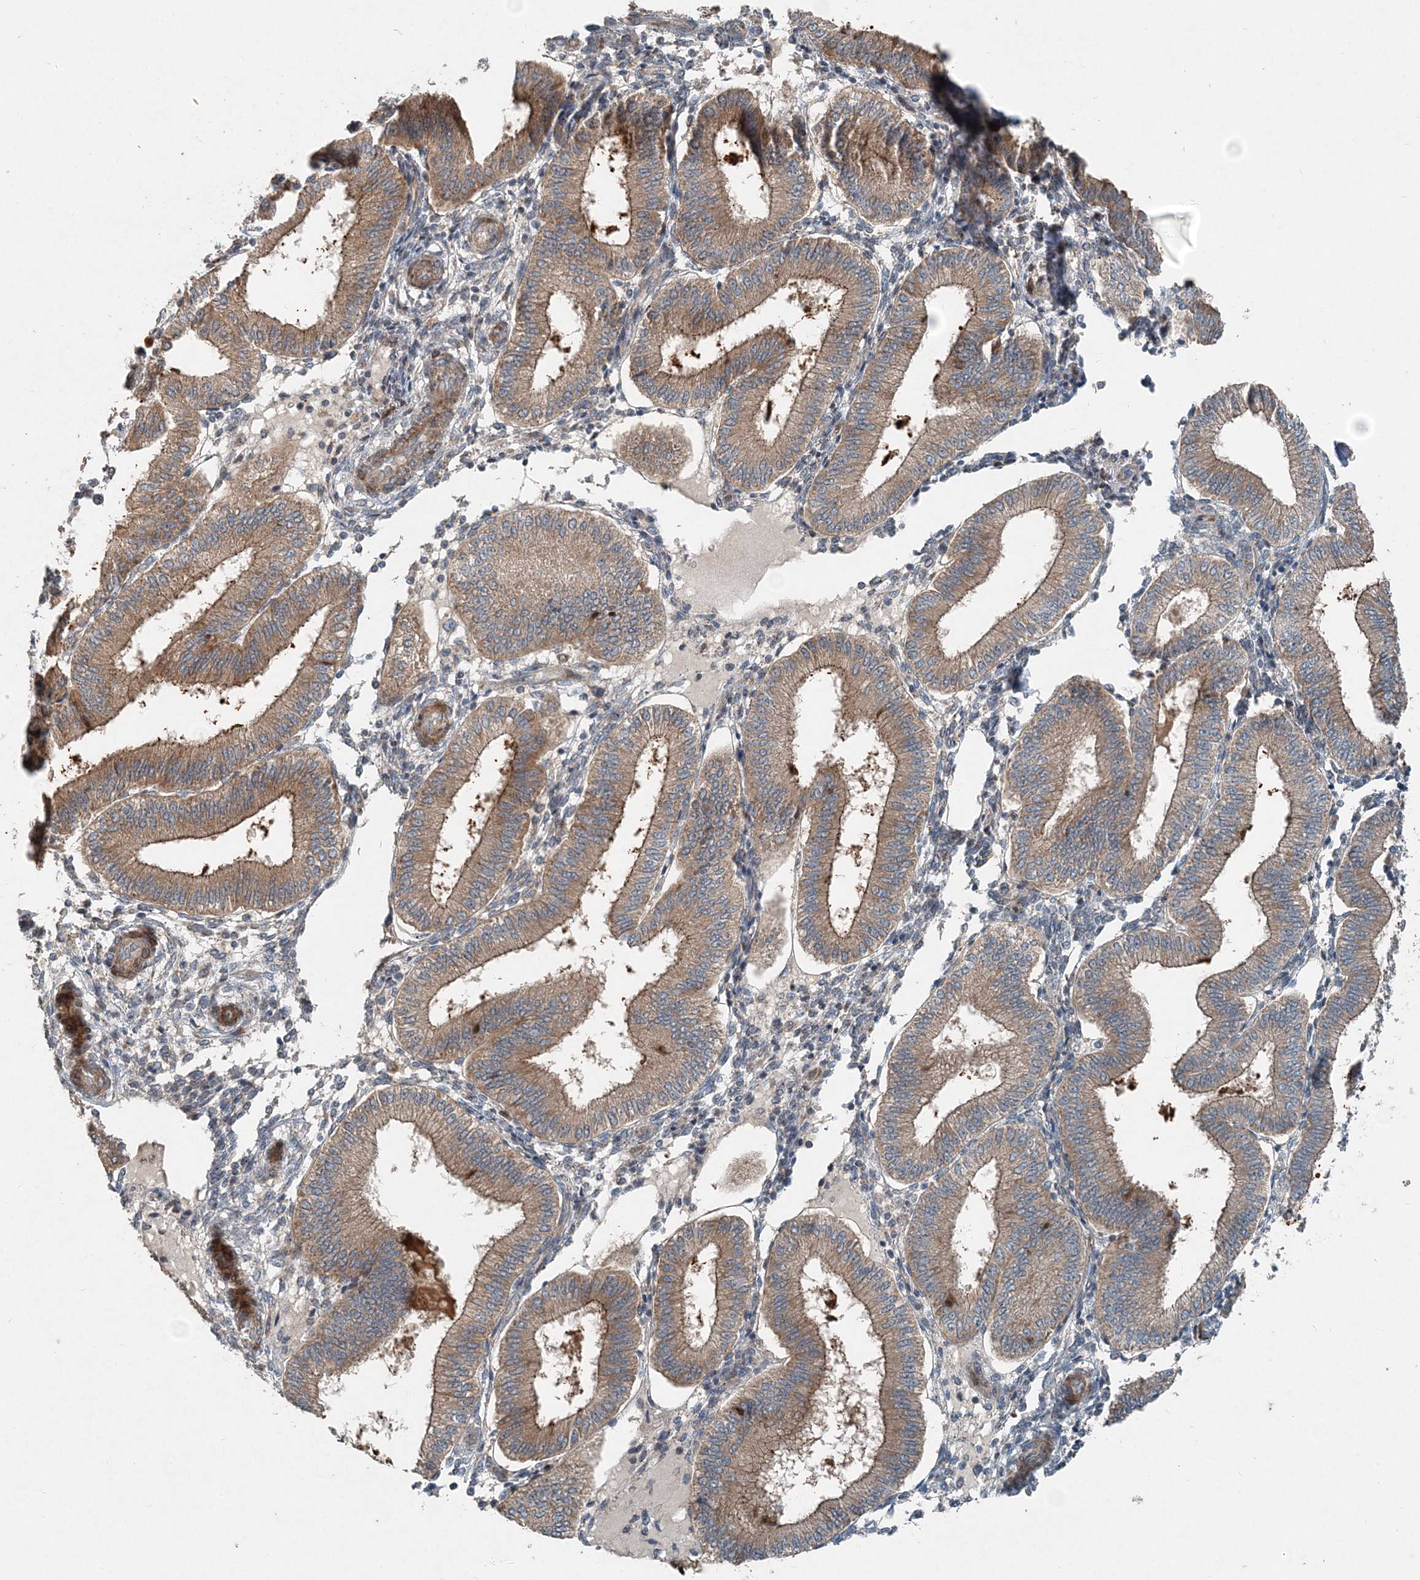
{"staining": {"intensity": "negative", "quantity": "none", "location": "none"}, "tissue": "endometrium", "cell_type": "Cells in endometrial stroma", "image_type": "normal", "snomed": [{"axis": "morphology", "description": "Normal tissue, NOS"}, {"axis": "topography", "description": "Endometrium"}], "caption": "Protein analysis of normal endometrium displays no significant expression in cells in endometrial stroma.", "gene": "INTU", "patient": {"sex": "female", "age": 39}}